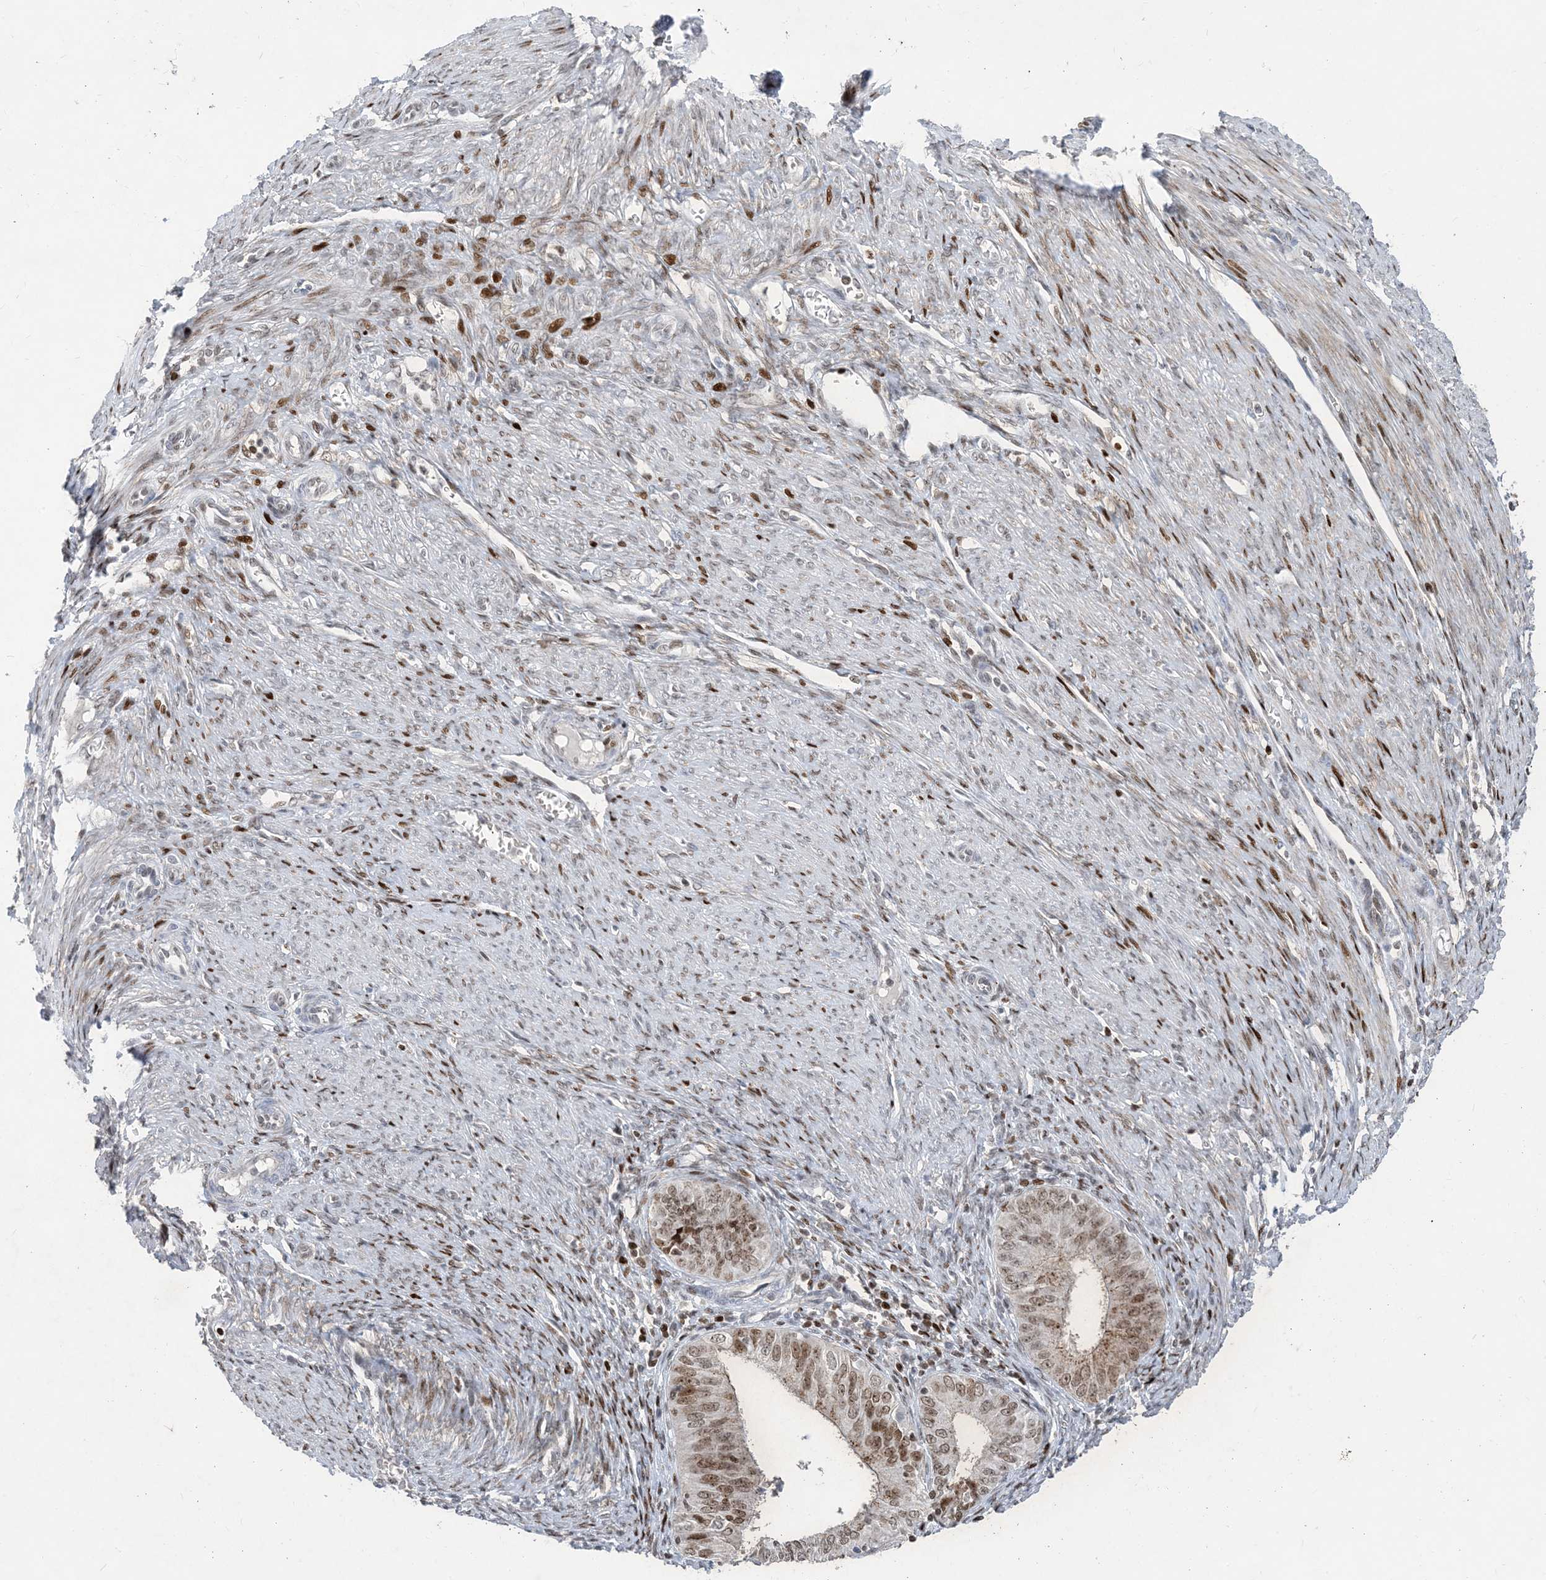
{"staining": {"intensity": "moderate", "quantity": ">75%", "location": "nuclear"}, "tissue": "endometrial cancer", "cell_type": "Tumor cells", "image_type": "cancer", "snomed": [{"axis": "morphology", "description": "Adenocarcinoma, NOS"}, {"axis": "topography", "description": "Endometrium"}], "caption": "IHC of endometrial adenocarcinoma reveals medium levels of moderate nuclear staining in about >75% of tumor cells.", "gene": "SLC25A53", "patient": {"sex": "female", "age": 51}}